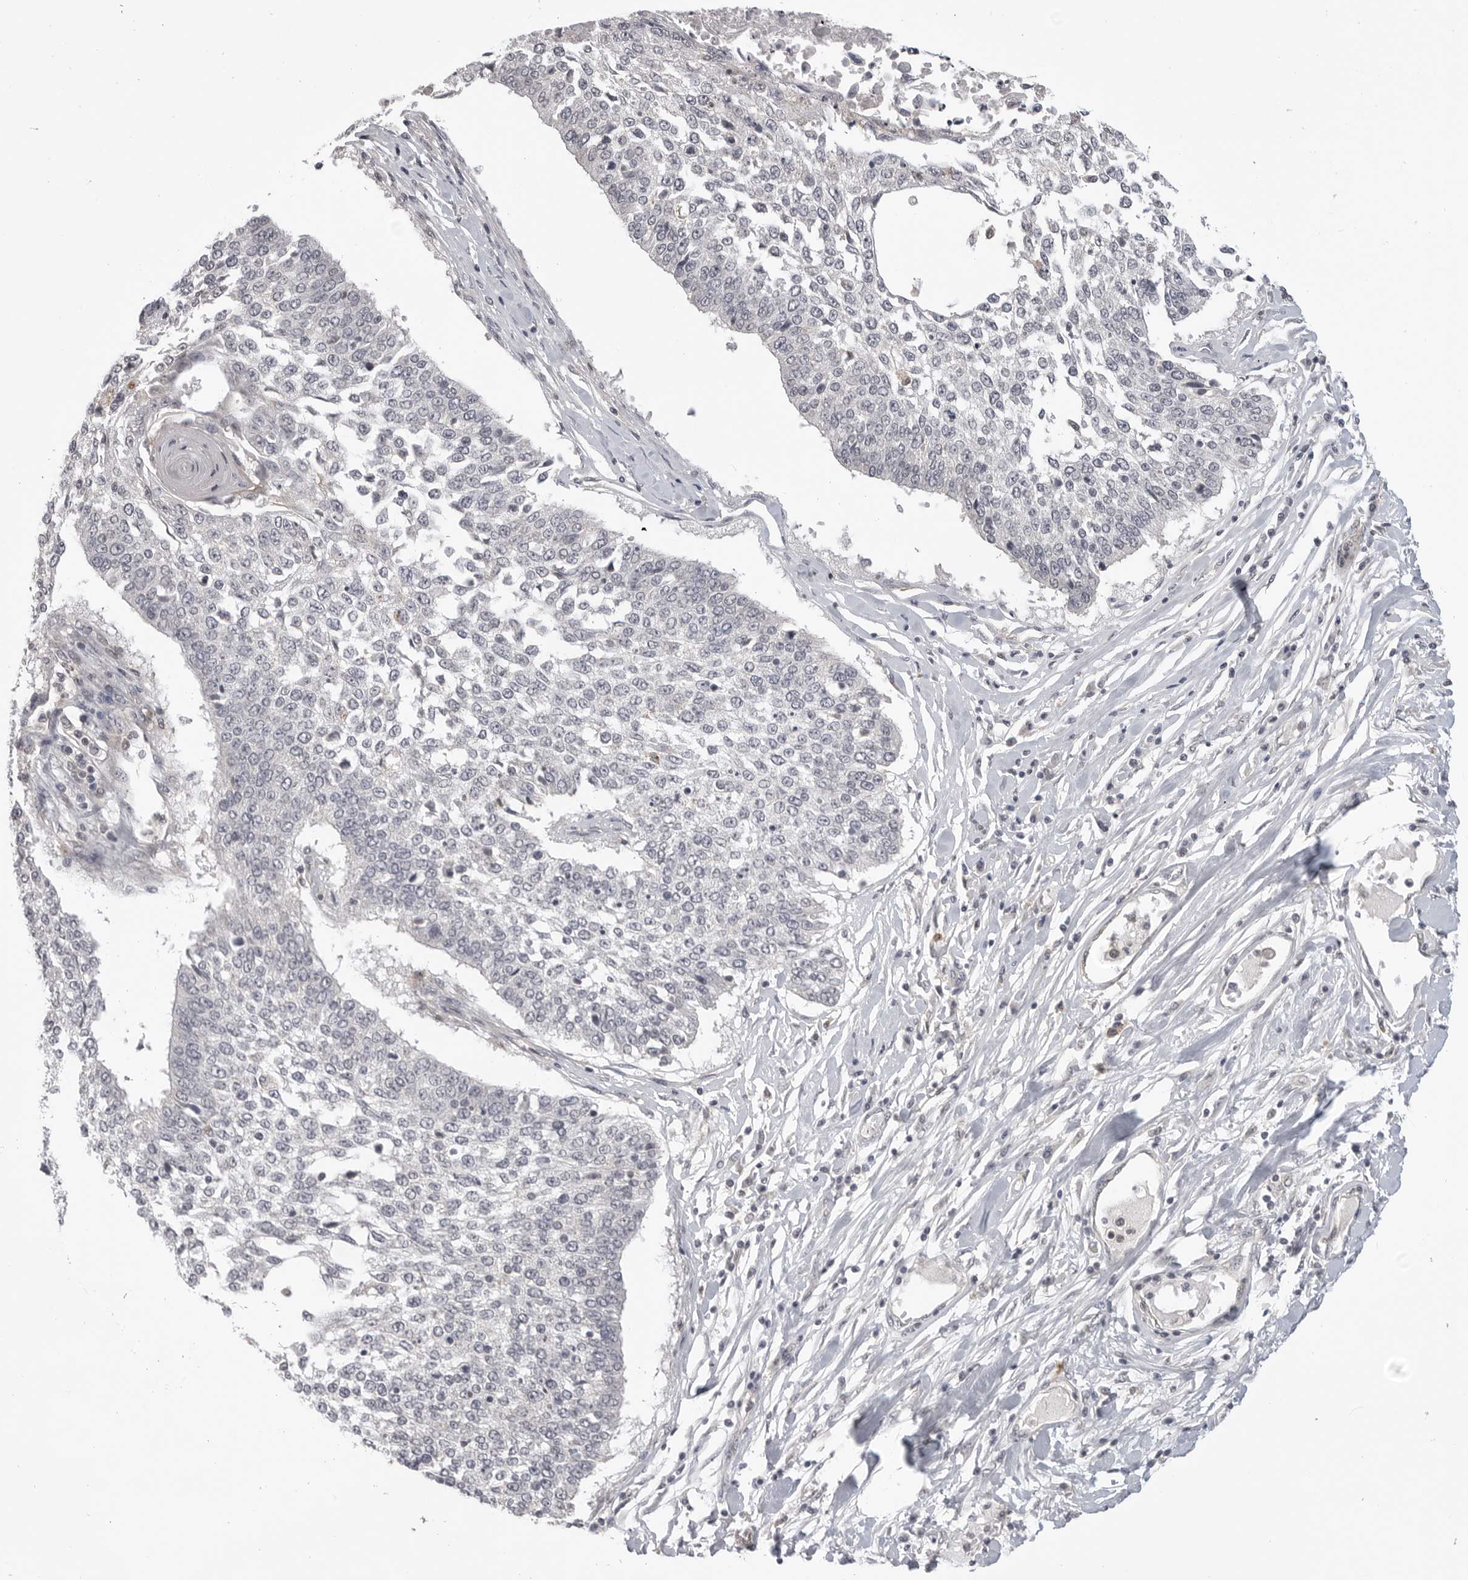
{"staining": {"intensity": "negative", "quantity": "none", "location": "none"}, "tissue": "lung cancer", "cell_type": "Tumor cells", "image_type": "cancer", "snomed": [{"axis": "morphology", "description": "Normal tissue, NOS"}, {"axis": "morphology", "description": "Squamous cell carcinoma, NOS"}, {"axis": "topography", "description": "Cartilage tissue"}, {"axis": "topography", "description": "Bronchus"}, {"axis": "topography", "description": "Lung"}, {"axis": "topography", "description": "Peripheral nerve tissue"}], "caption": "IHC of squamous cell carcinoma (lung) demonstrates no positivity in tumor cells.", "gene": "IFNGR1", "patient": {"sex": "female", "age": 49}}